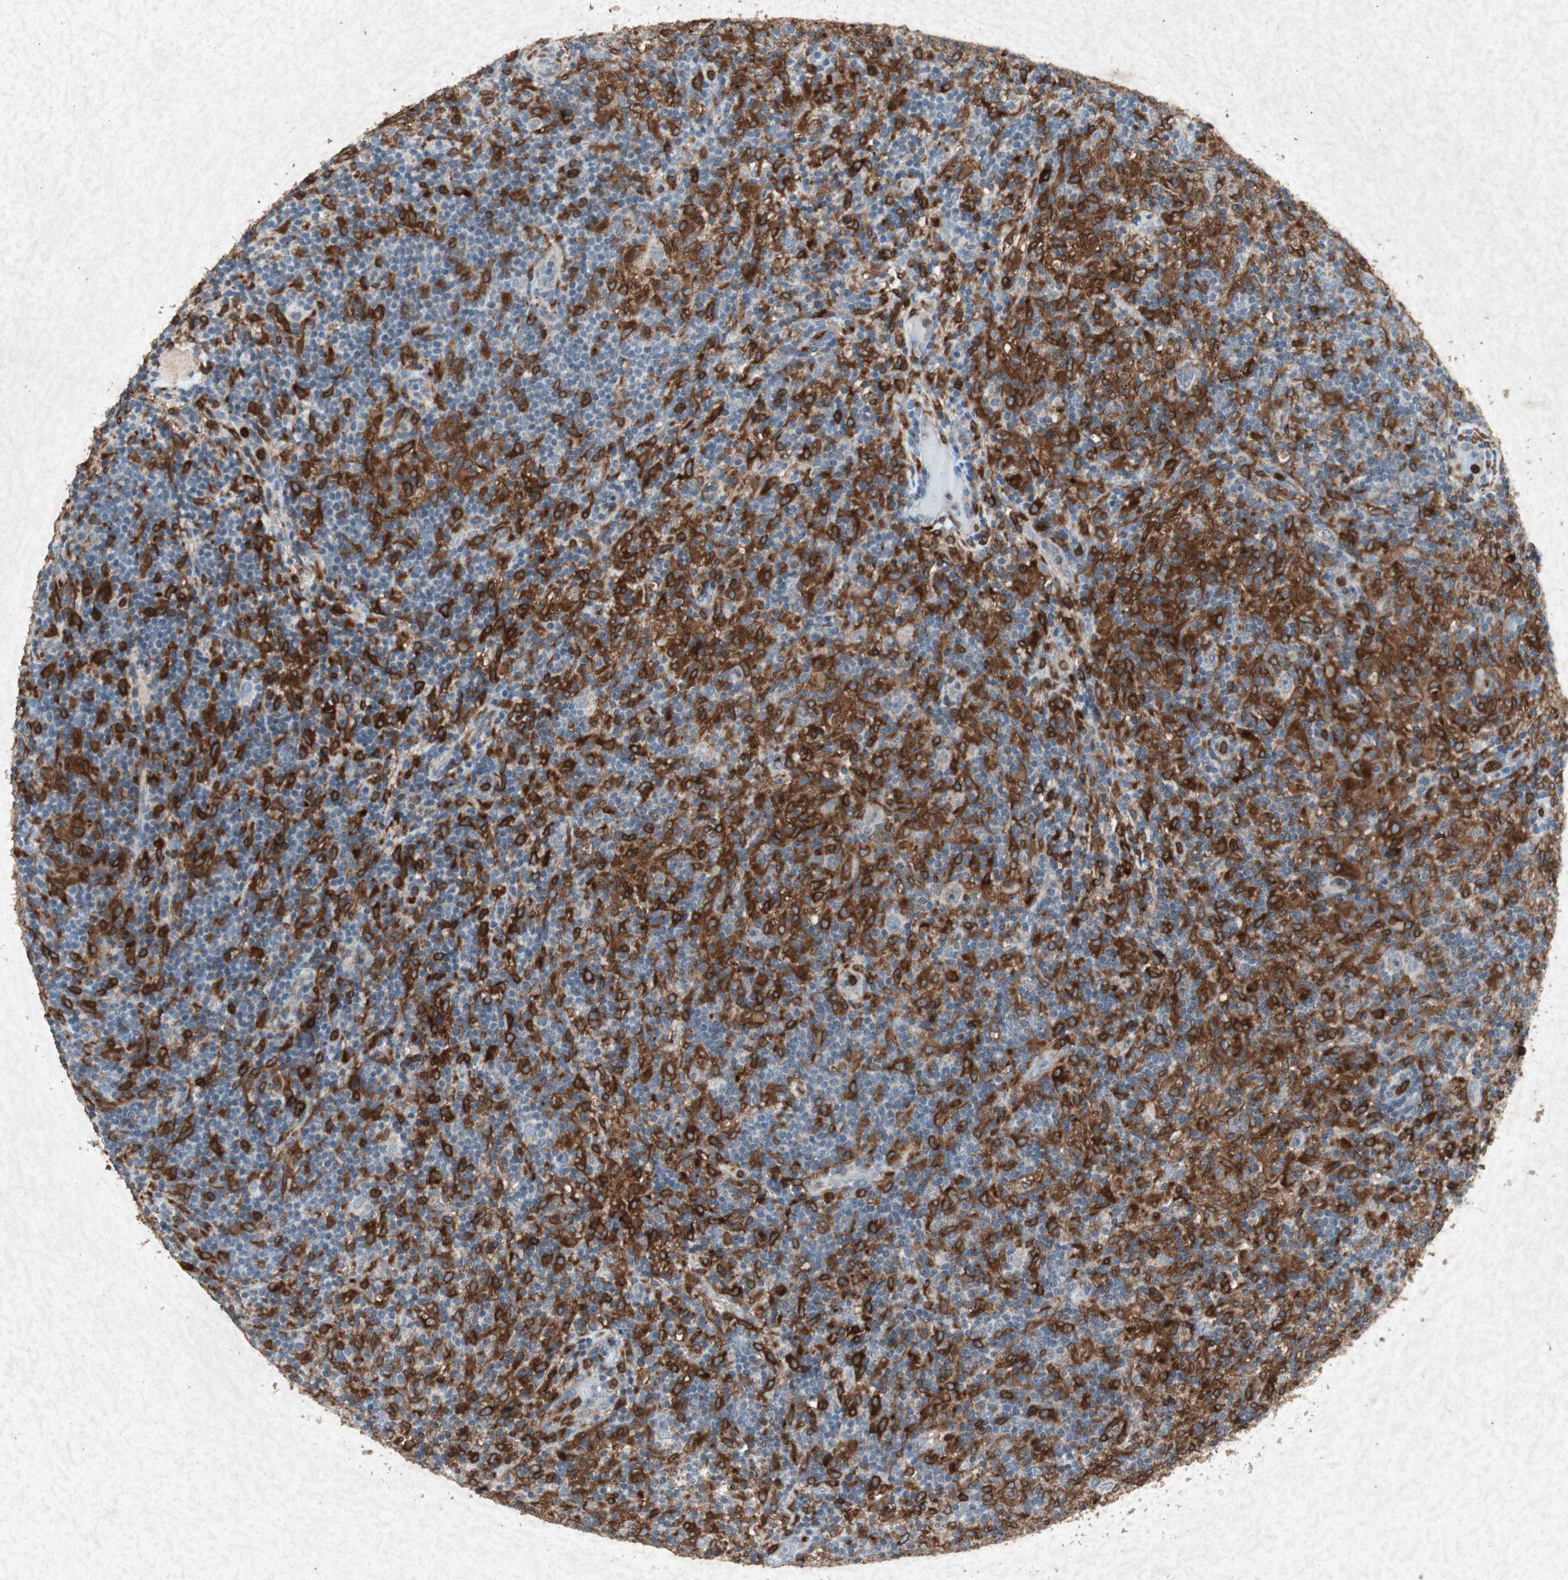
{"staining": {"intensity": "negative", "quantity": "none", "location": "none"}, "tissue": "lymphoma", "cell_type": "Tumor cells", "image_type": "cancer", "snomed": [{"axis": "morphology", "description": "Hodgkin's disease, NOS"}, {"axis": "topography", "description": "Lymph node"}], "caption": "A micrograph of human lymphoma is negative for staining in tumor cells.", "gene": "TYROBP", "patient": {"sex": "male", "age": 70}}